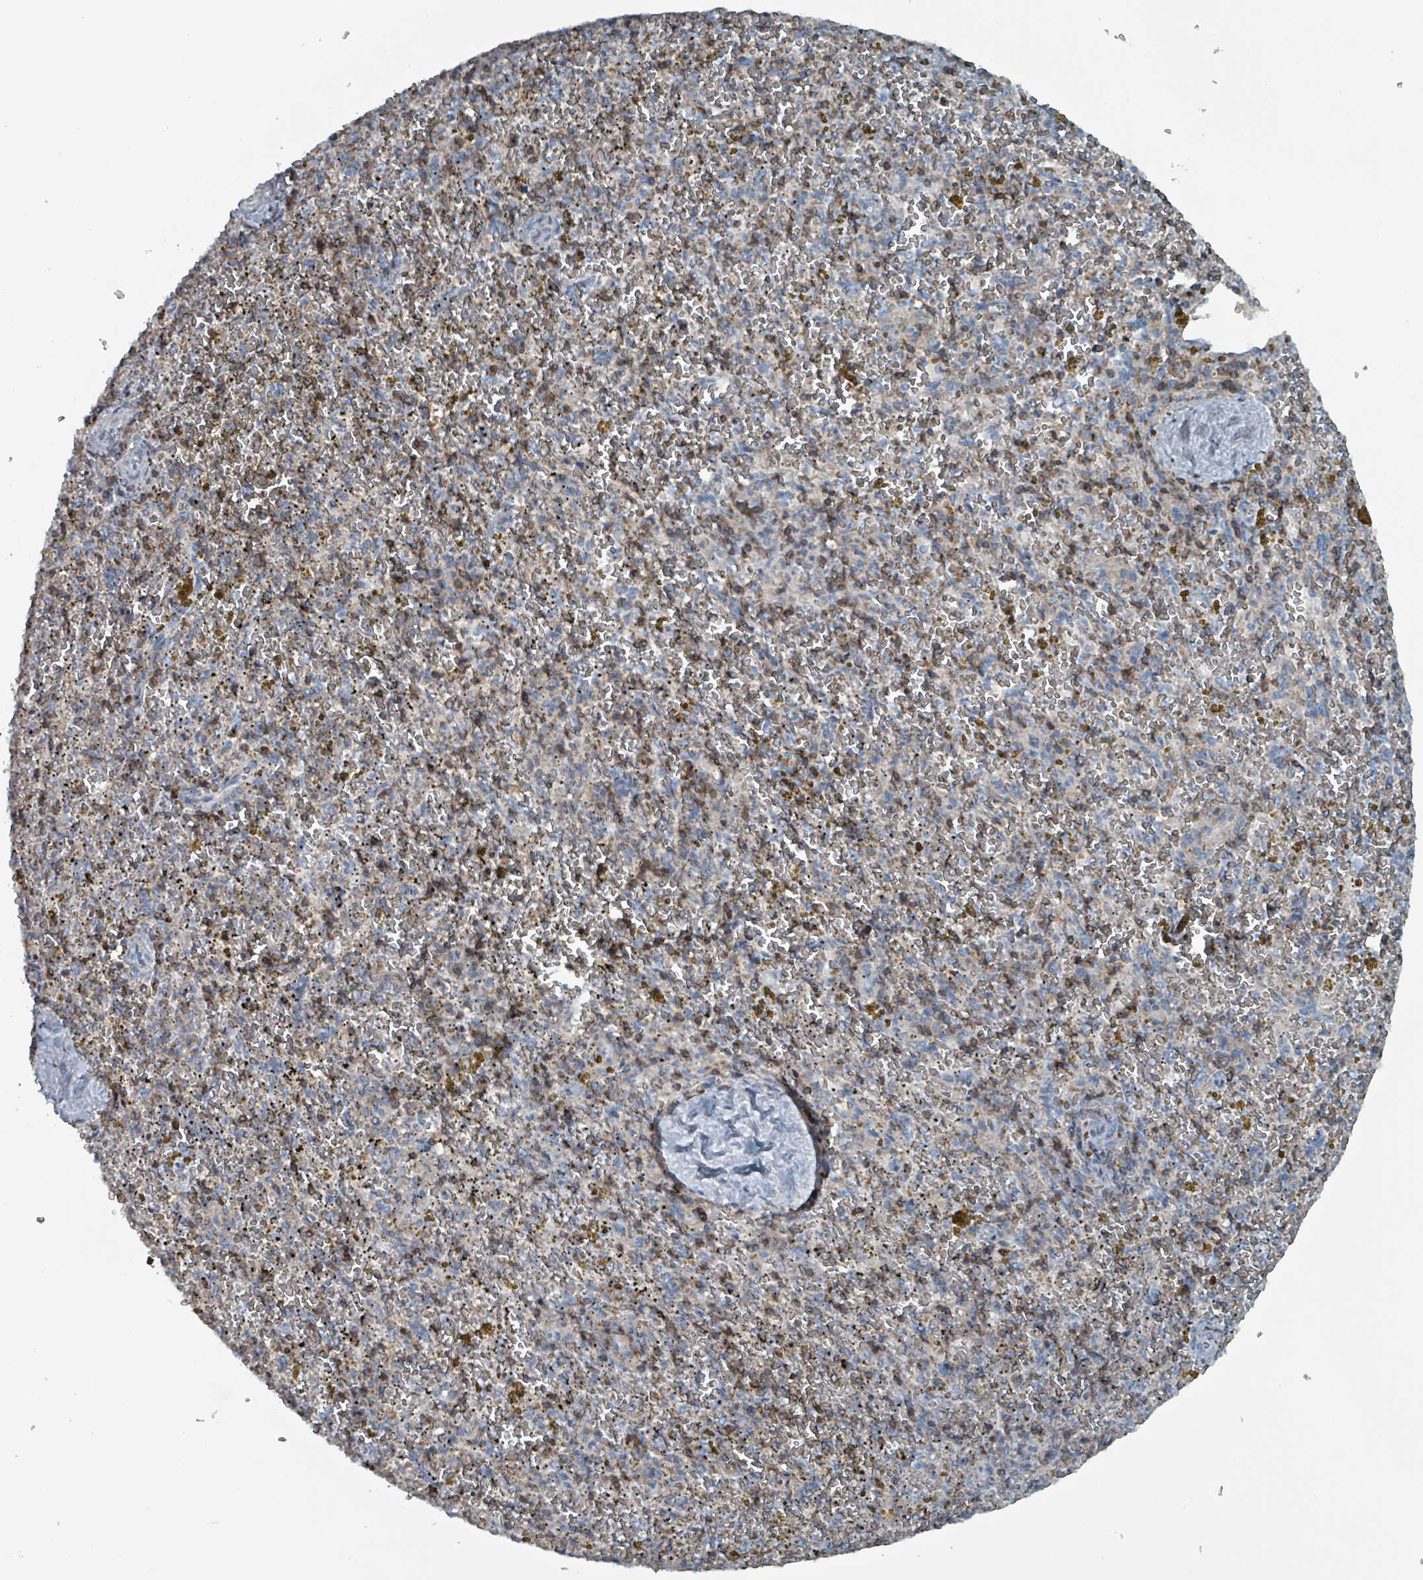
{"staining": {"intensity": "moderate", "quantity": "<25%", "location": "cytoplasmic/membranous"}, "tissue": "spleen", "cell_type": "Cells in red pulp", "image_type": "normal", "snomed": [{"axis": "morphology", "description": "Normal tissue, NOS"}, {"axis": "topography", "description": "Spleen"}], "caption": "Moderate cytoplasmic/membranous protein staining is identified in approximately <25% of cells in red pulp in spleen. Immunohistochemistry stains the protein in brown and the nuclei are stained blue.", "gene": "ABHD18", "patient": {"sex": "male", "age": 57}}